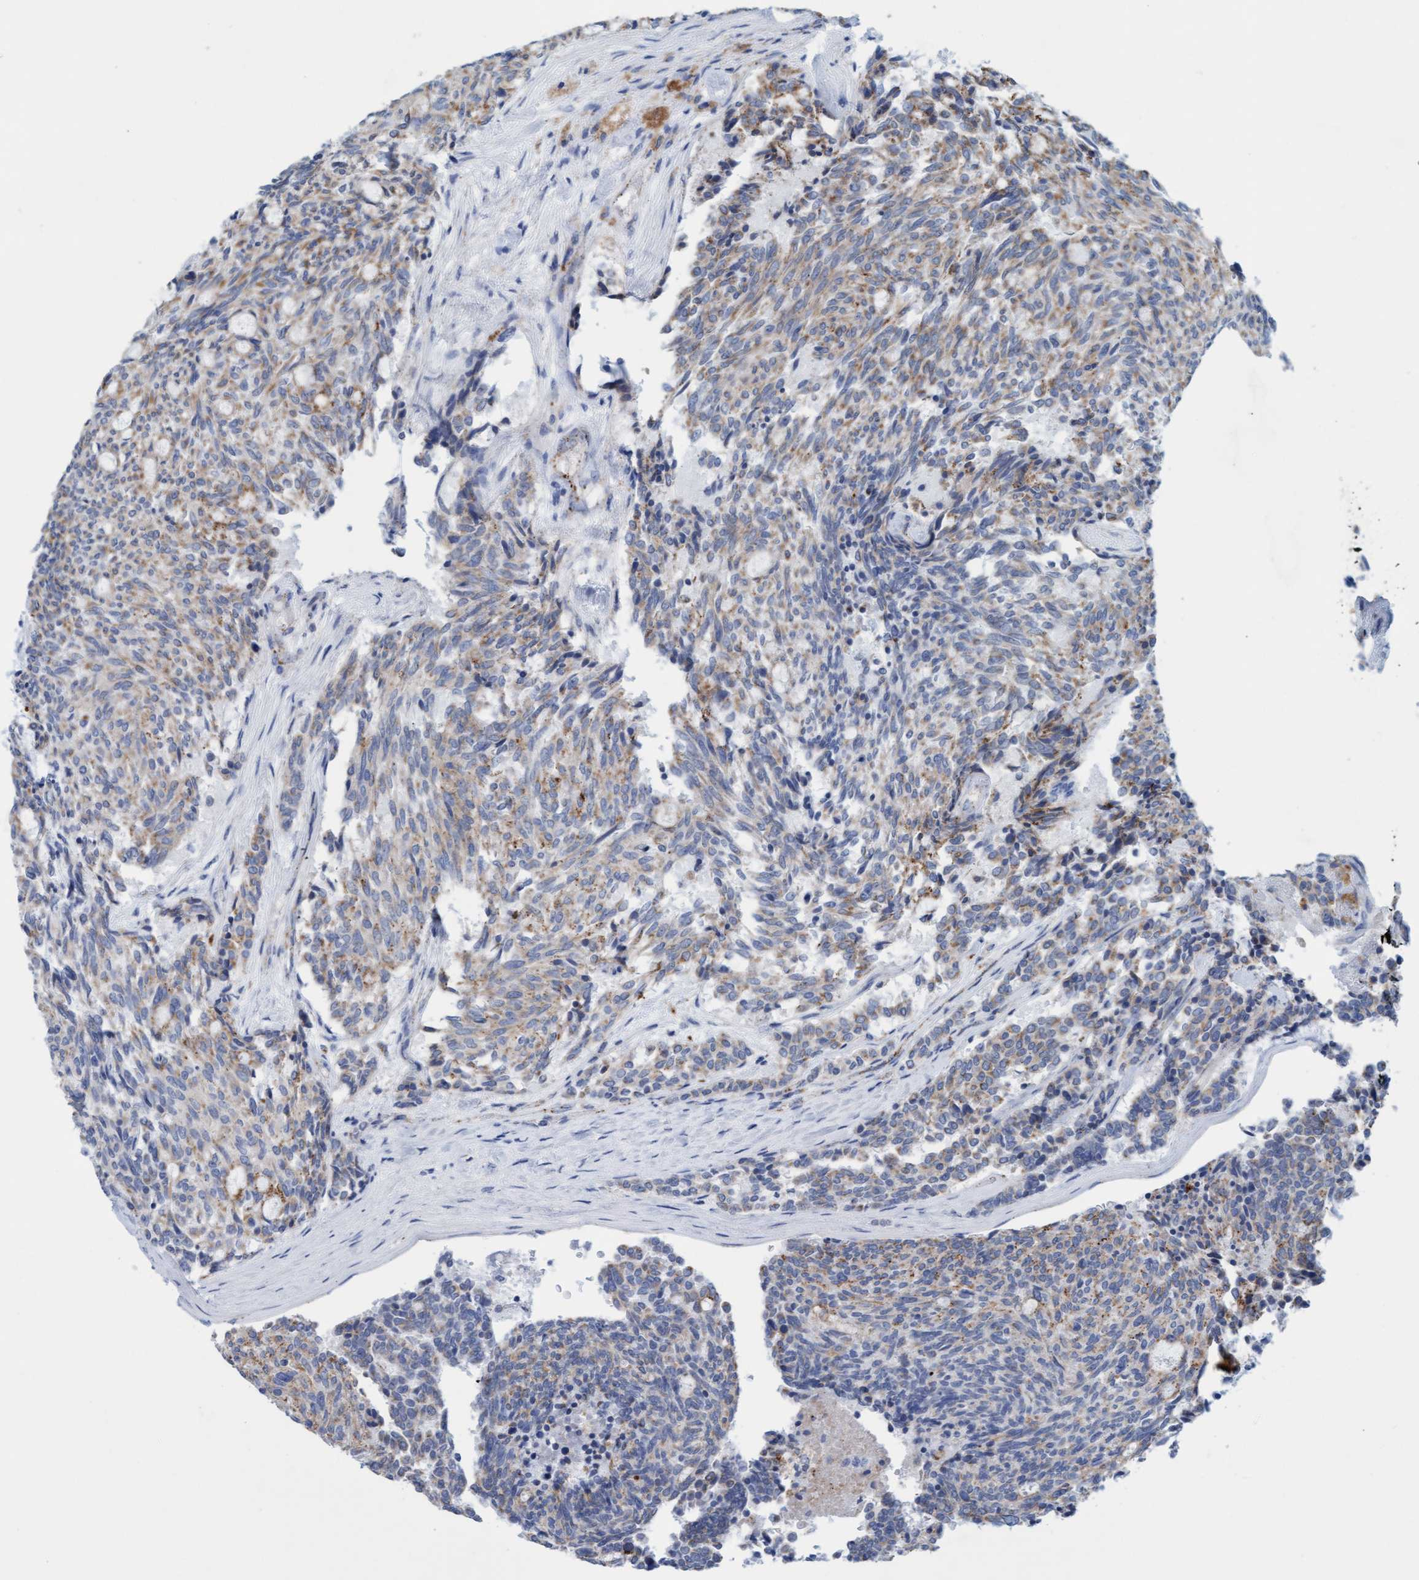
{"staining": {"intensity": "weak", "quantity": ">75%", "location": "cytoplasmic/membranous"}, "tissue": "carcinoid", "cell_type": "Tumor cells", "image_type": "cancer", "snomed": [{"axis": "morphology", "description": "Carcinoid, malignant, NOS"}, {"axis": "topography", "description": "Pancreas"}], "caption": "Malignant carcinoid stained with DAB (3,3'-diaminobenzidine) immunohistochemistry (IHC) demonstrates low levels of weak cytoplasmic/membranous positivity in approximately >75% of tumor cells.", "gene": "SGSH", "patient": {"sex": "female", "age": 54}}